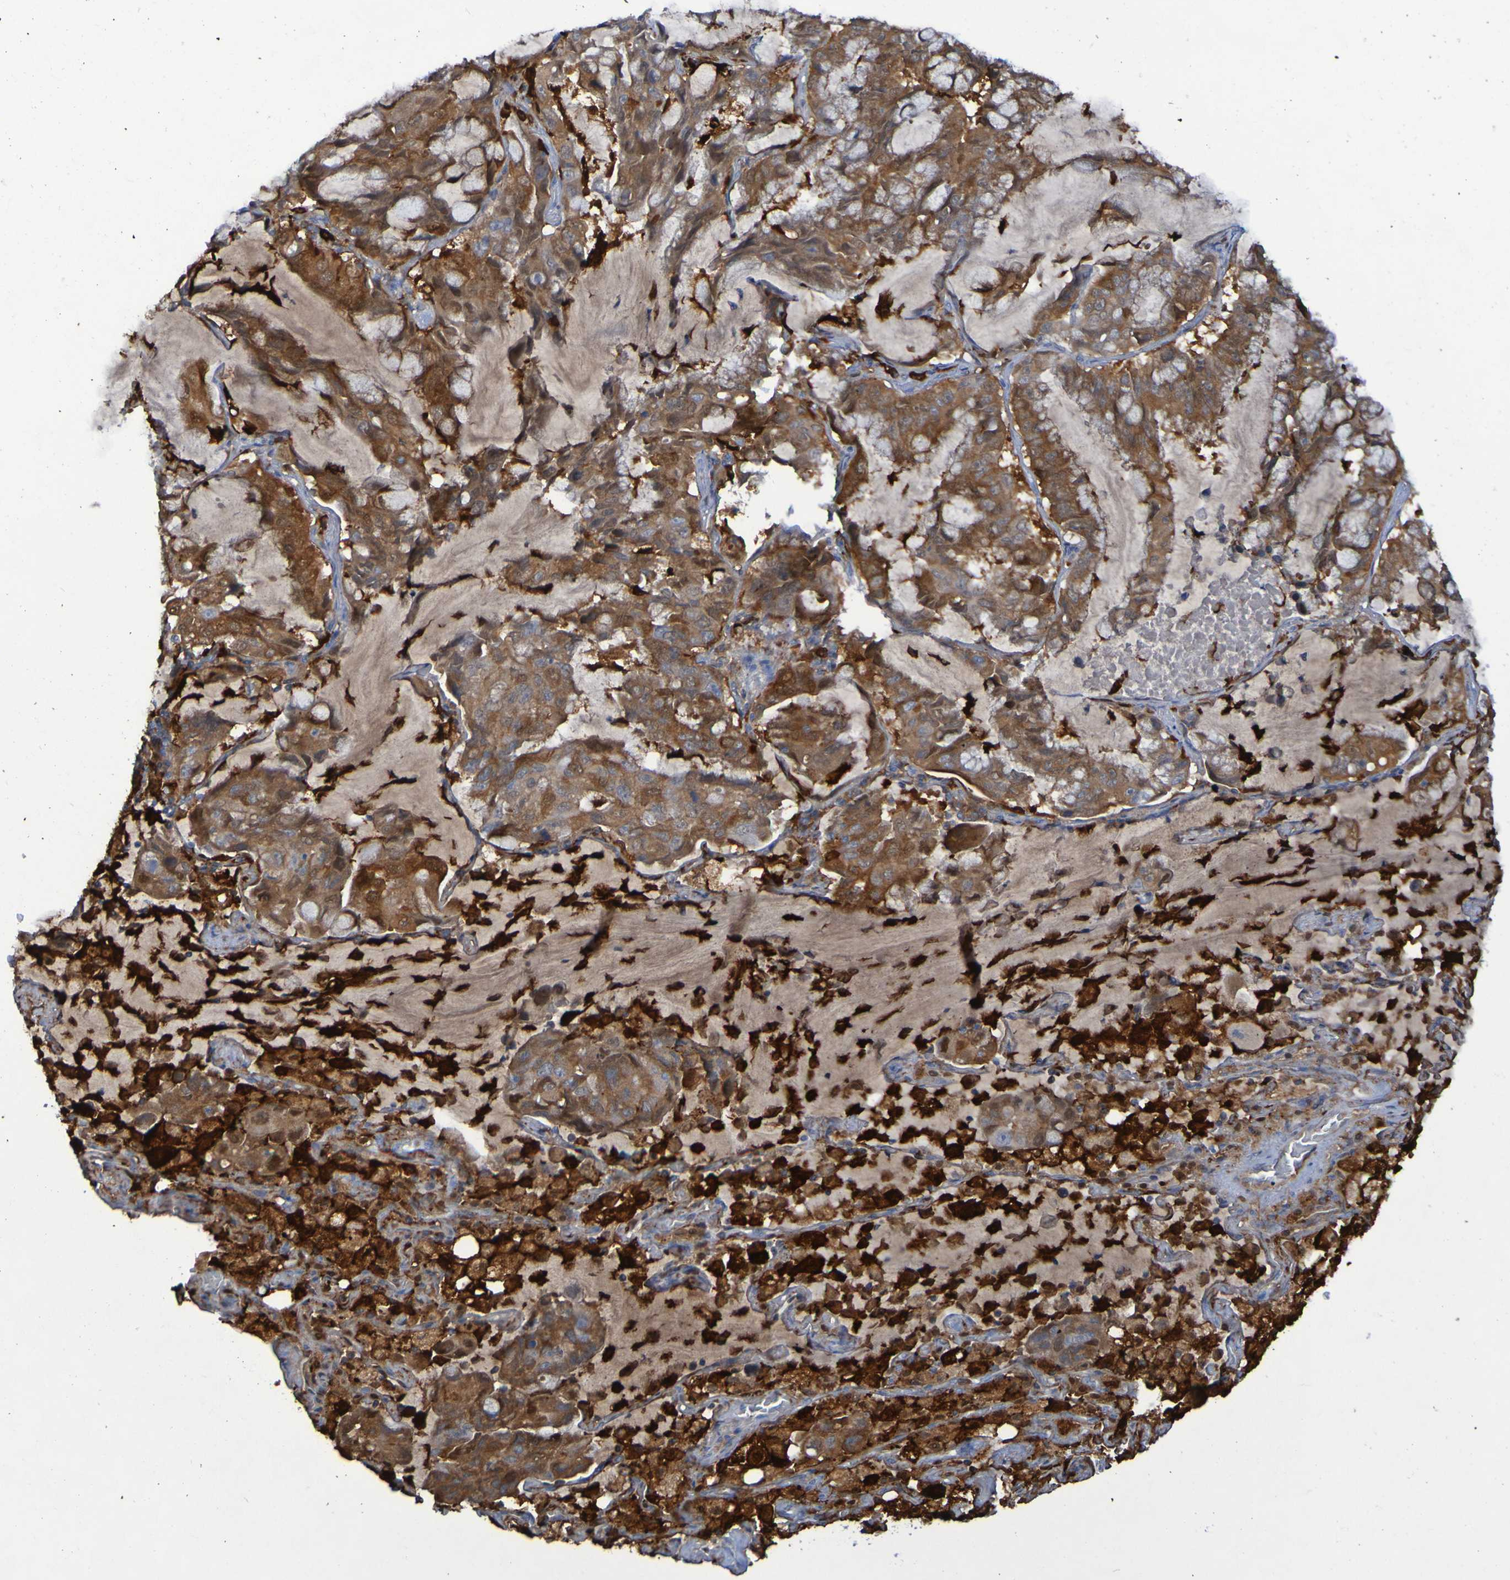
{"staining": {"intensity": "moderate", "quantity": ">75%", "location": "cytoplasmic/membranous"}, "tissue": "lung cancer", "cell_type": "Tumor cells", "image_type": "cancer", "snomed": [{"axis": "morphology", "description": "Adenocarcinoma, NOS"}, {"axis": "topography", "description": "Lung"}], "caption": "Brown immunohistochemical staining in human adenocarcinoma (lung) exhibits moderate cytoplasmic/membranous positivity in about >75% of tumor cells. Immunohistochemistry stains the protein in brown and the nuclei are stained blue.", "gene": "MPPE1", "patient": {"sex": "male", "age": 64}}